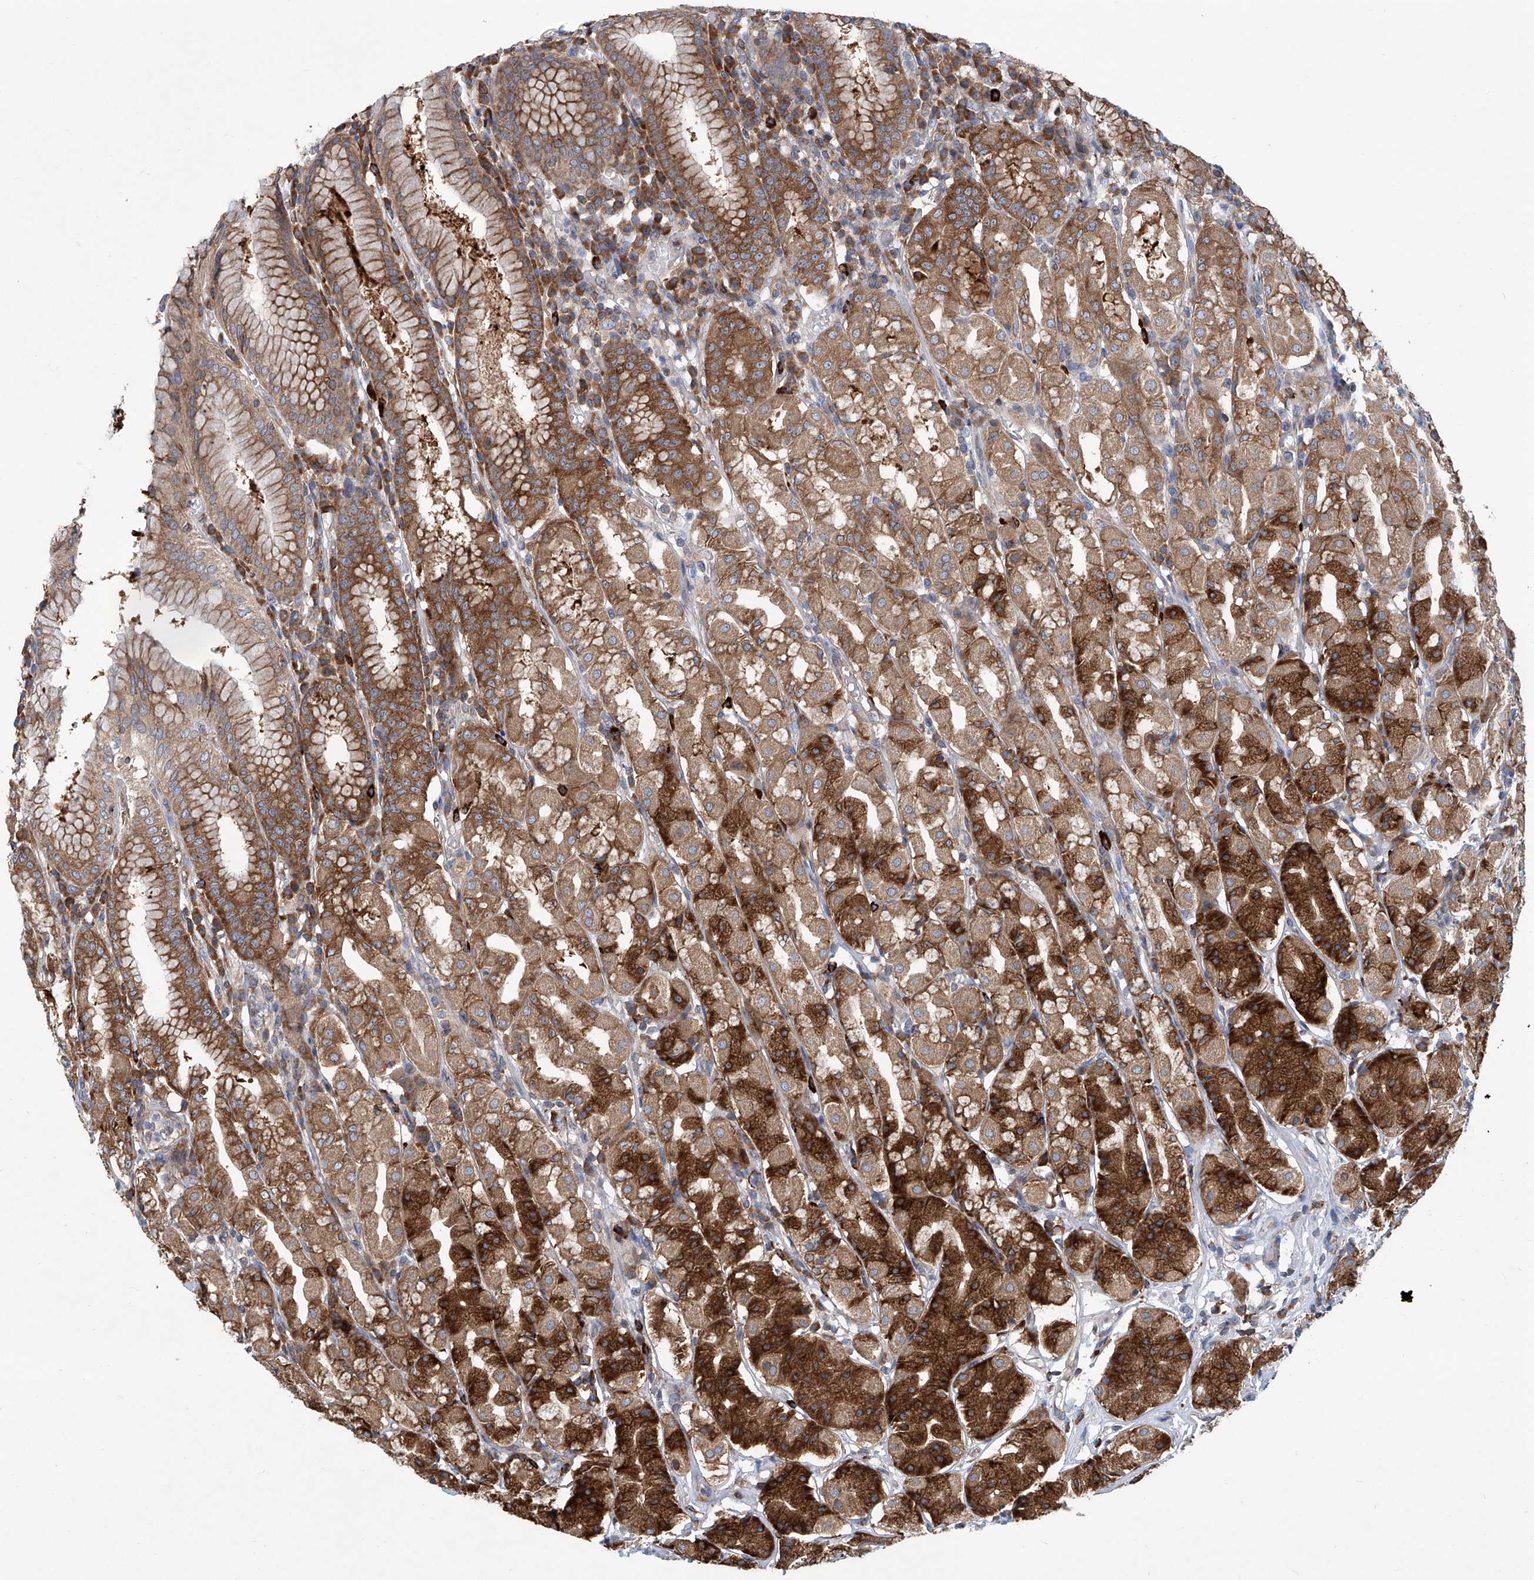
{"staining": {"intensity": "strong", "quantity": ">75%", "location": "cytoplasmic/membranous"}, "tissue": "stomach", "cell_type": "Glandular cells", "image_type": "normal", "snomed": [{"axis": "morphology", "description": "Normal tissue, NOS"}, {"axis": "topography", "description": "Stomach"}, {"axis": "topography", "description": "Stomach, lower"}], "caption": "Protein expression analysis of normal human stomach reveals strong cytoplasmic/membranous positivity in about >75% of glandular cells.", "gene": "SENP2", "patient": {"sex": "female", "age": 56}}